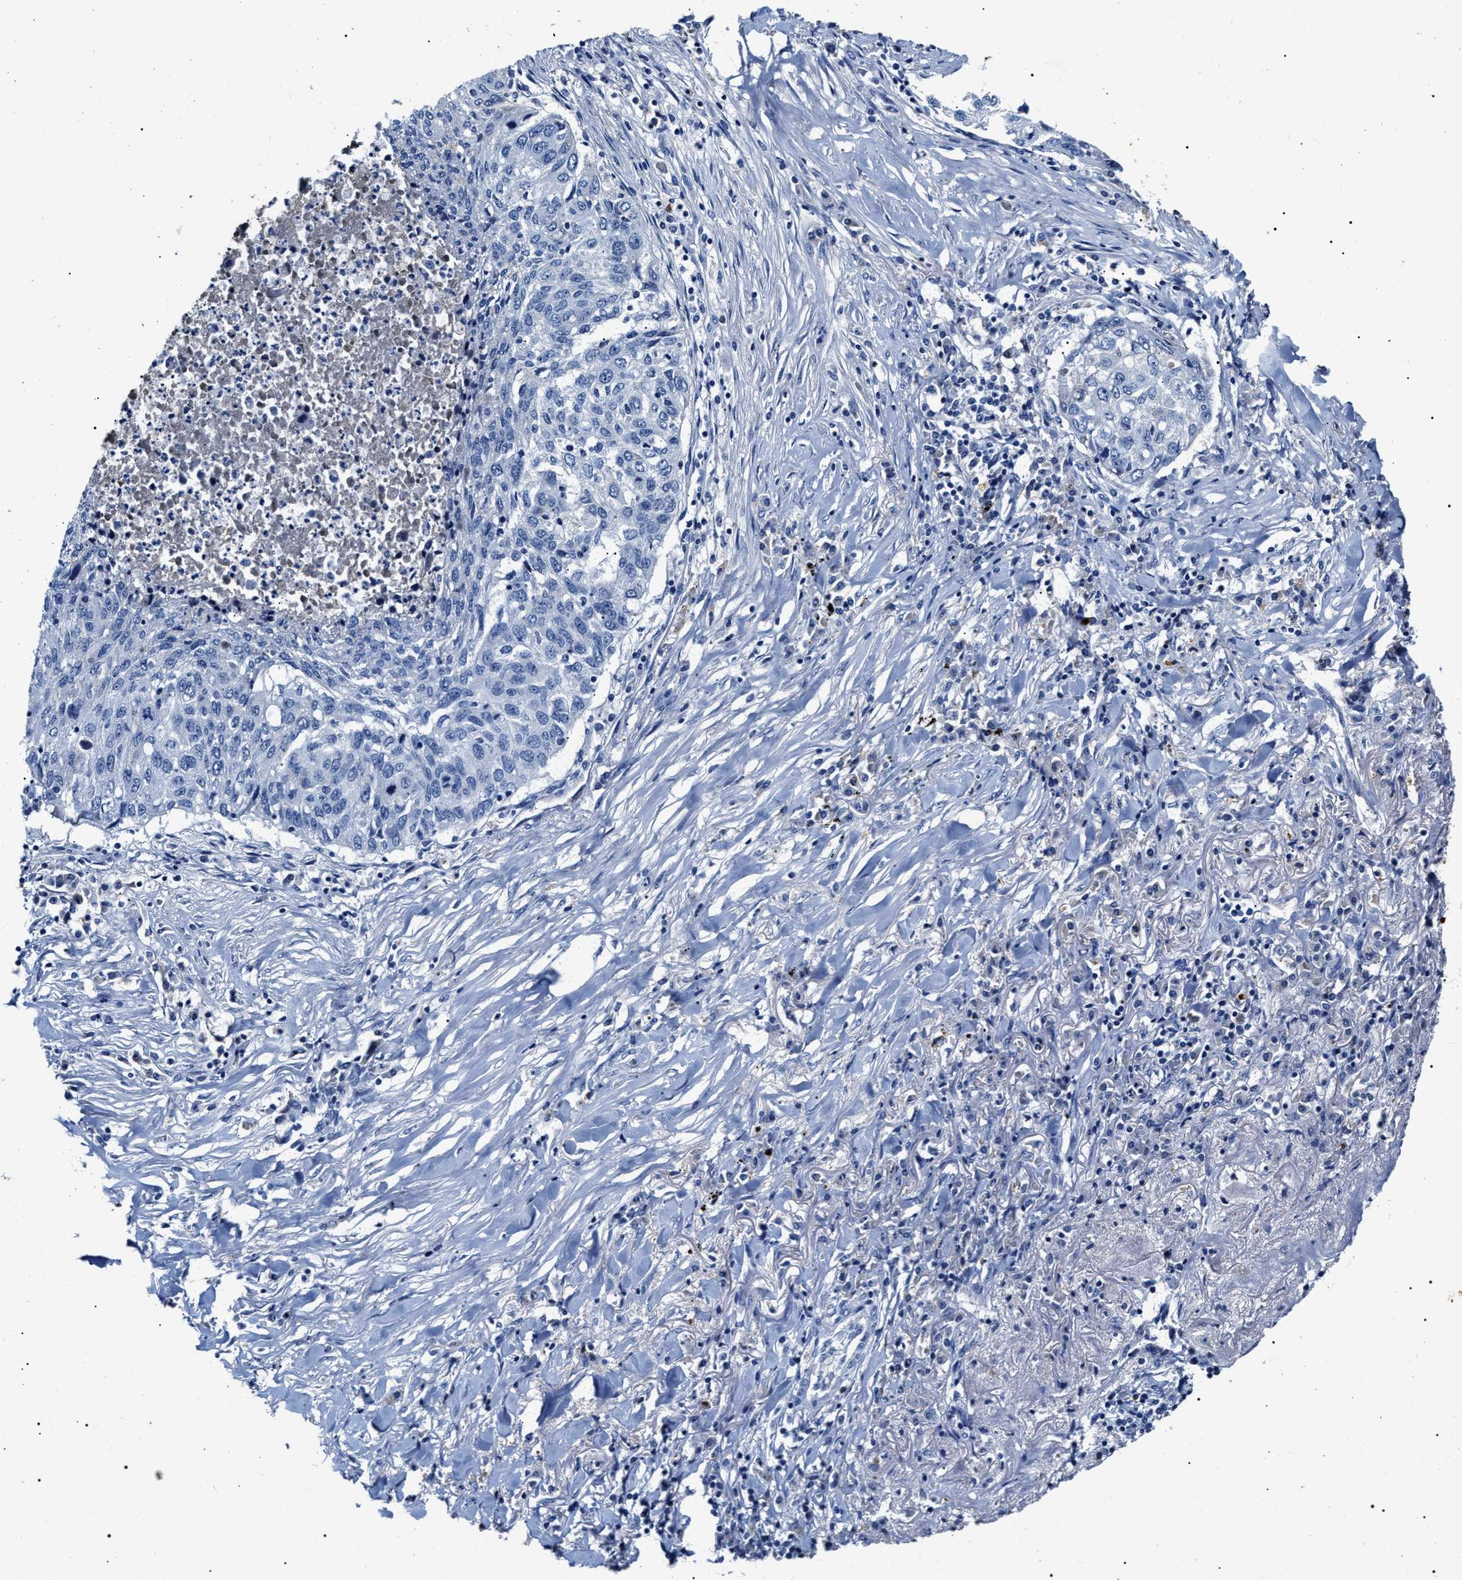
{"staining": {"intensity": "negative", "quantity": "none", "location": "none"}, "tissue": "lung cancer", "cell_type": "Tumor cells", "image_type": "cancer", "snomed": [{"axis": "morphology", "description": "Squamous cell carcinoma, NOS"}, {"axis": "topography", "description": "Lung"}], "caption": "Immunohistochemistry (IHC) image of neoplastic tissue: human squamous cell carcinoma (lung) stained with DAB shows no significant protein expression in tumor cells. The staining was performed using DAB (3,3'-diaminobenzidine) to visualize the protein expression in brown, while the nuclei were stained in blue with hematoxylin (Magnification: 20x).", "gene": "LRRC8E", "patient": {"sex": "female", "age": 63}}